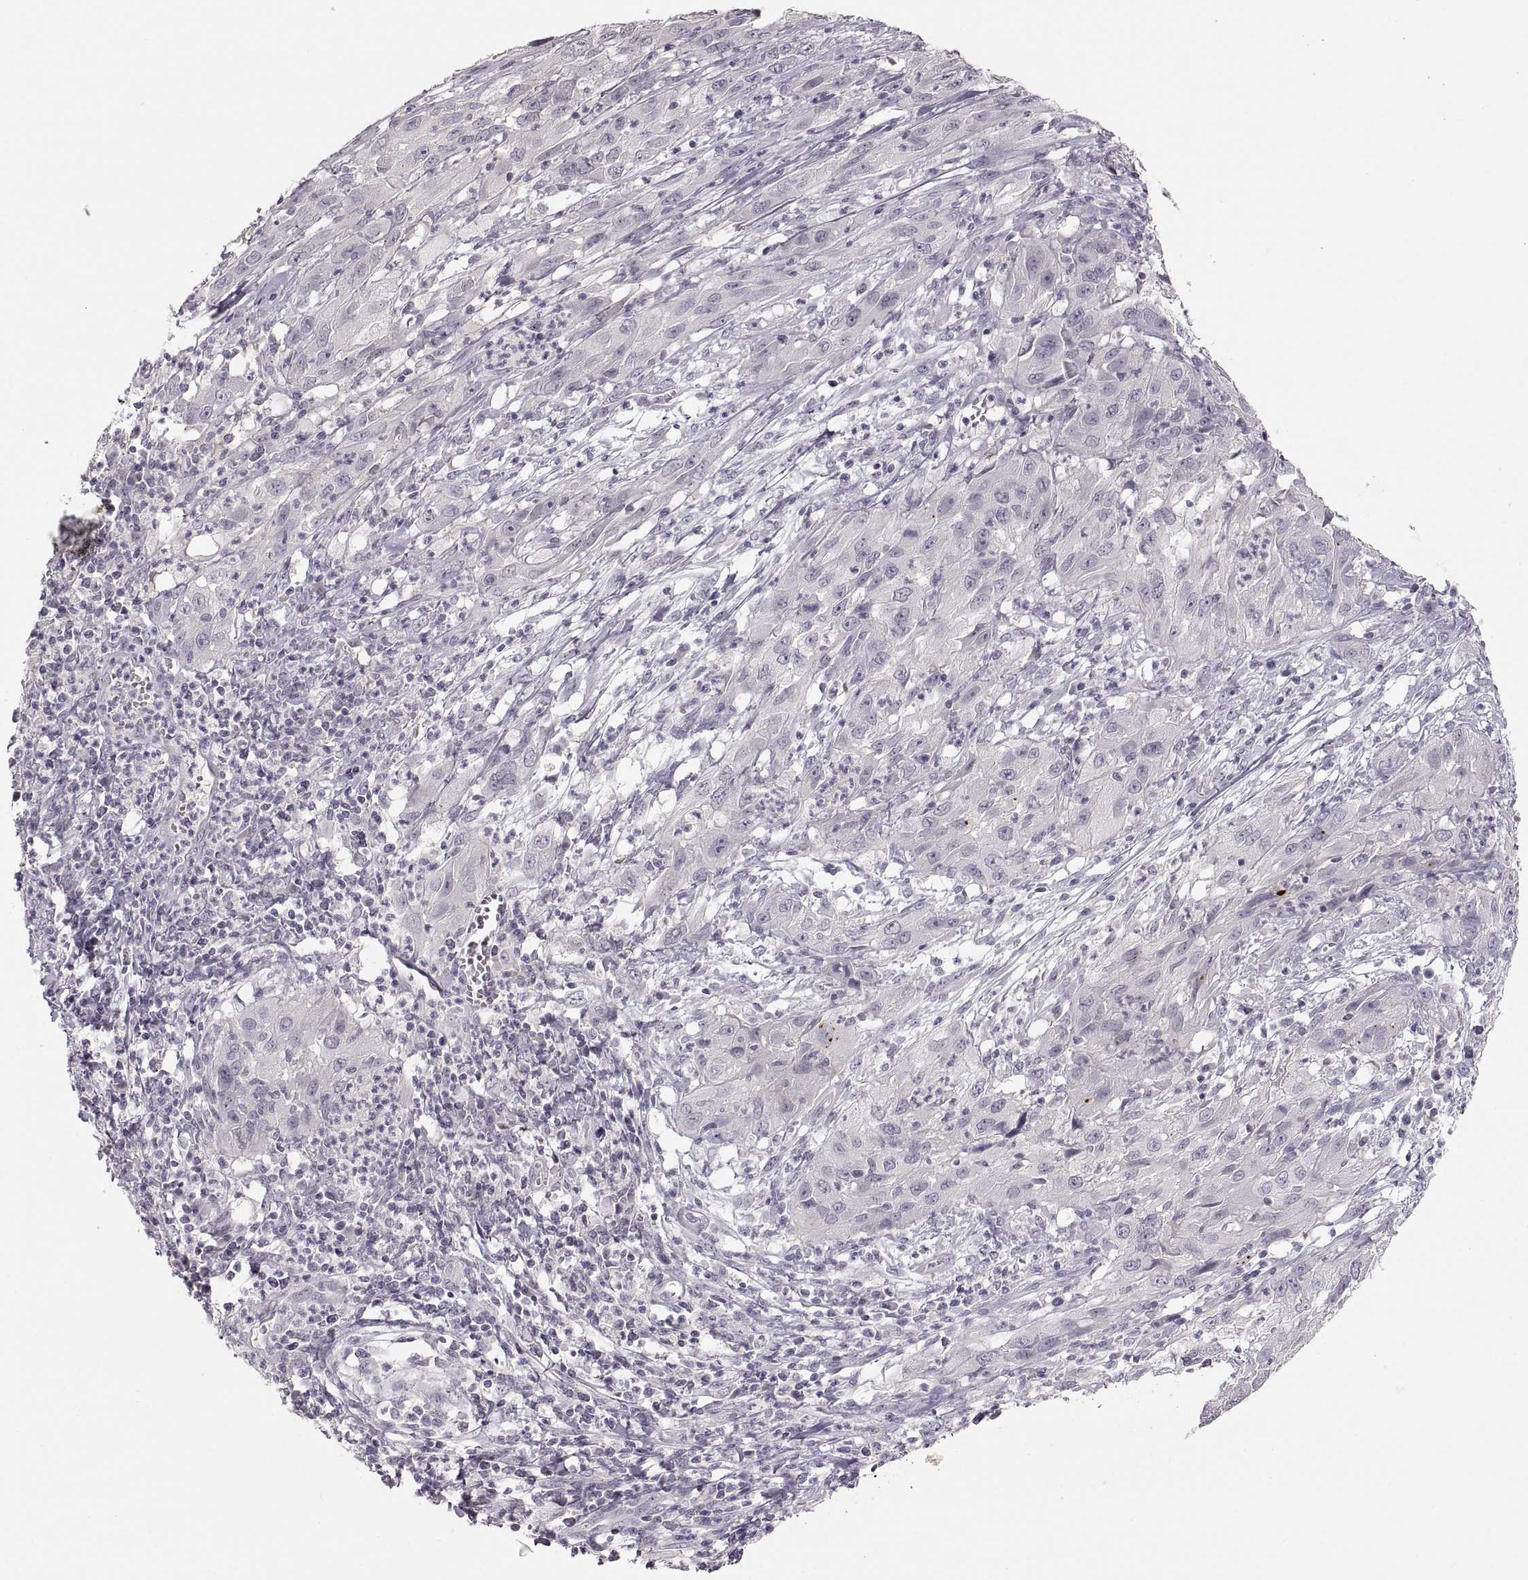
{"staining": {"intensity": "negative", "quantity": "none", "location": "none"}, "tissue": "cervical cancer", "cell_type": "Tumor cells", "image_type": "cancer", "snomed": [{"axis": "morphology", "description": "Squamous cell carcinoma, NOS"}, {"axis": "topography", "description": "Cervix"}], "caption": "This image is of cervical cancer (squamous cell carcinoma) stained with immunohistochemistry (IHC) to label a protein in brown with the nuclei are counter-stained blue. There is no staining in tumor cells.", "gene": "PCSK2", "patient": {"sex": "female", "age": 32}}